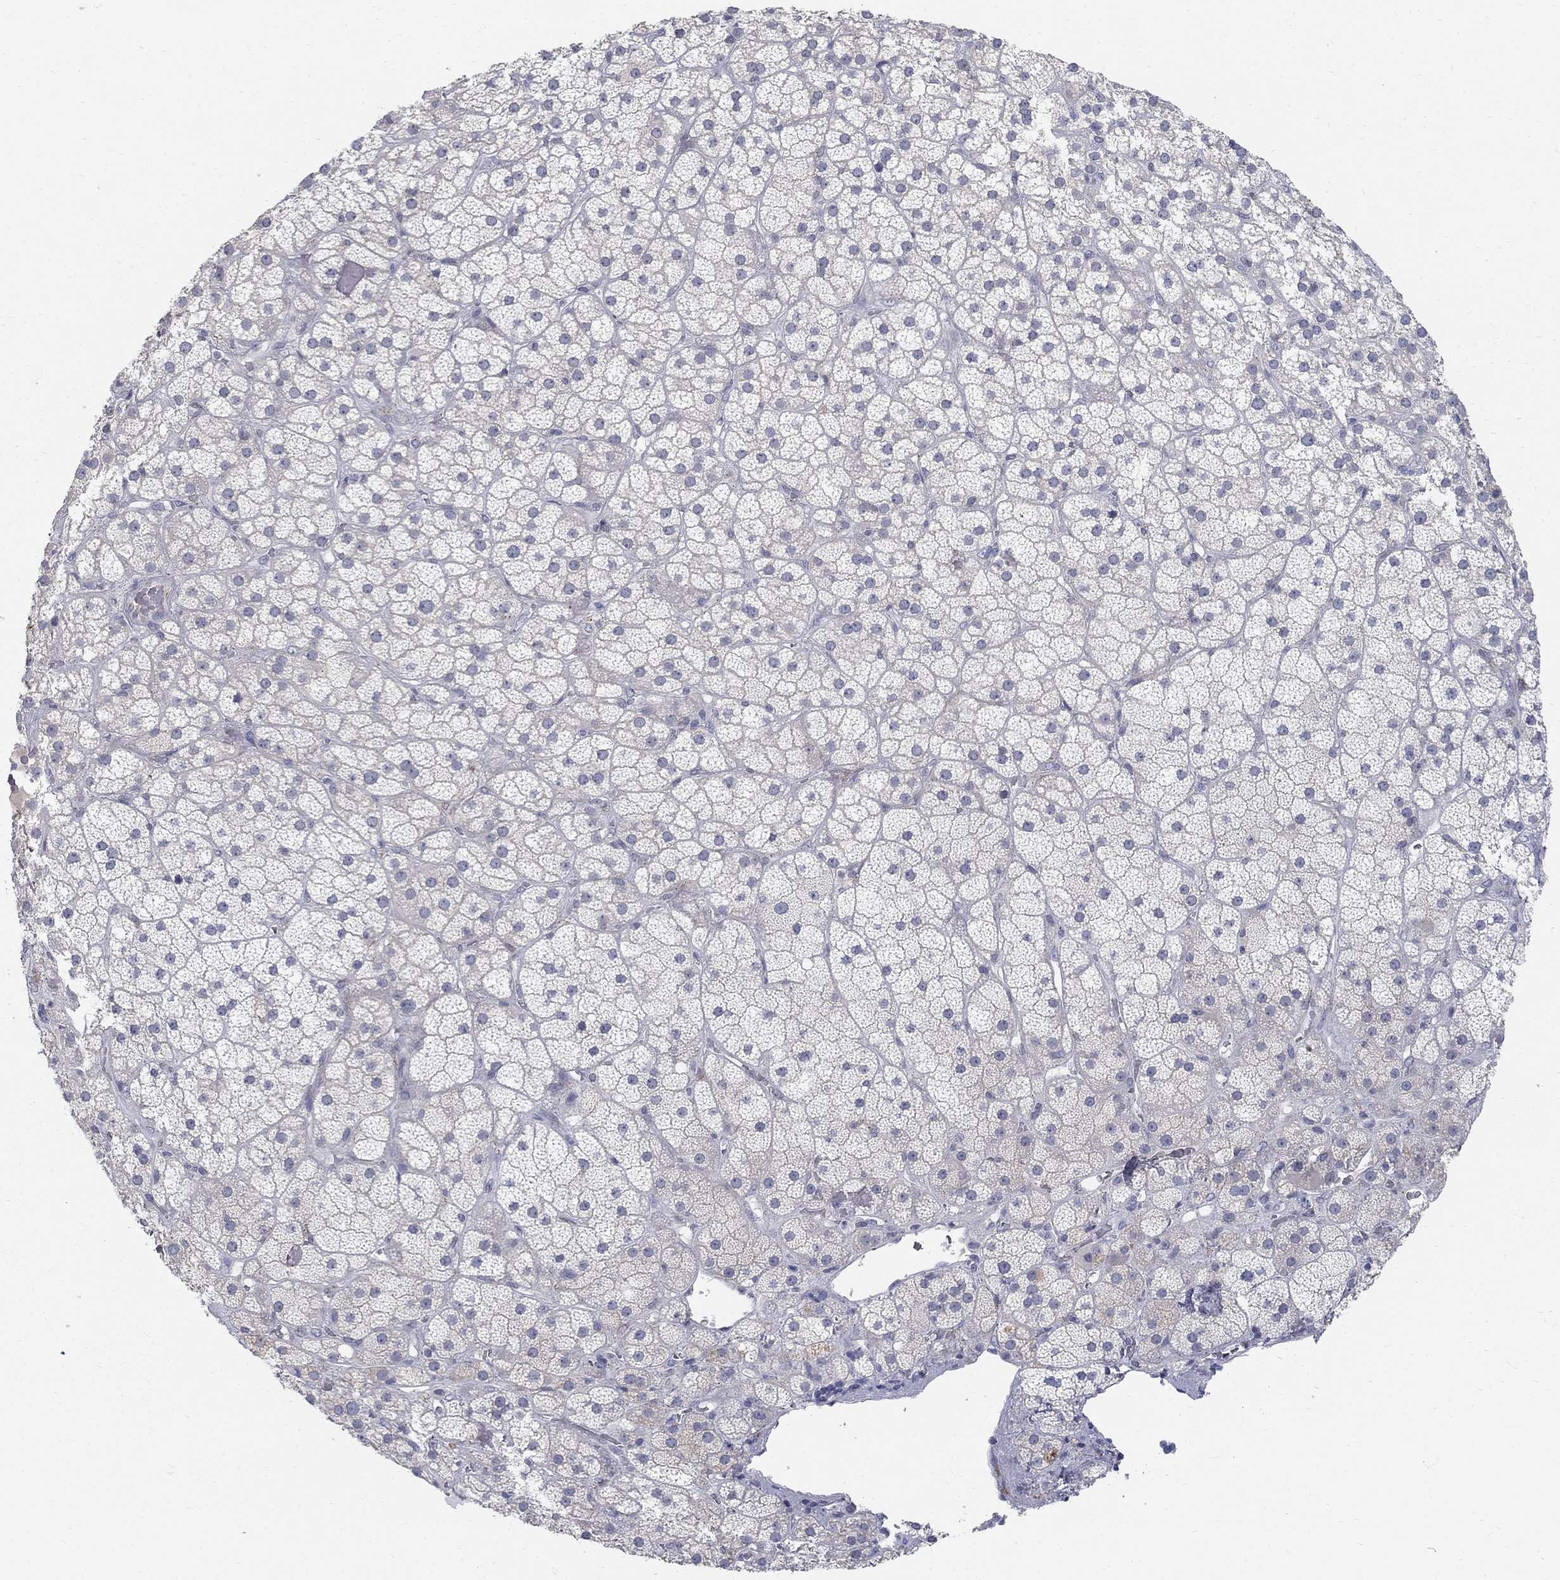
{"staining": {"intensity": "weak", "quantity": "<25%", "location": "cytoplasmic/membranous"}, "tissue": "adrenal gland", "cell_type": "Glandular cells", "image_type": "normal", "snomed": [{"axis": "morphology", "description": "Normal tissue, NOS"}, {"axis": "topography", "description": "Adrenal gland"}], "caption": "A photomicrograph of adrenal gland stained for a protein shows no brown staining in glandular cells.", "gene": "PANK3", "patient": {"sex": "male", "age": 57}}